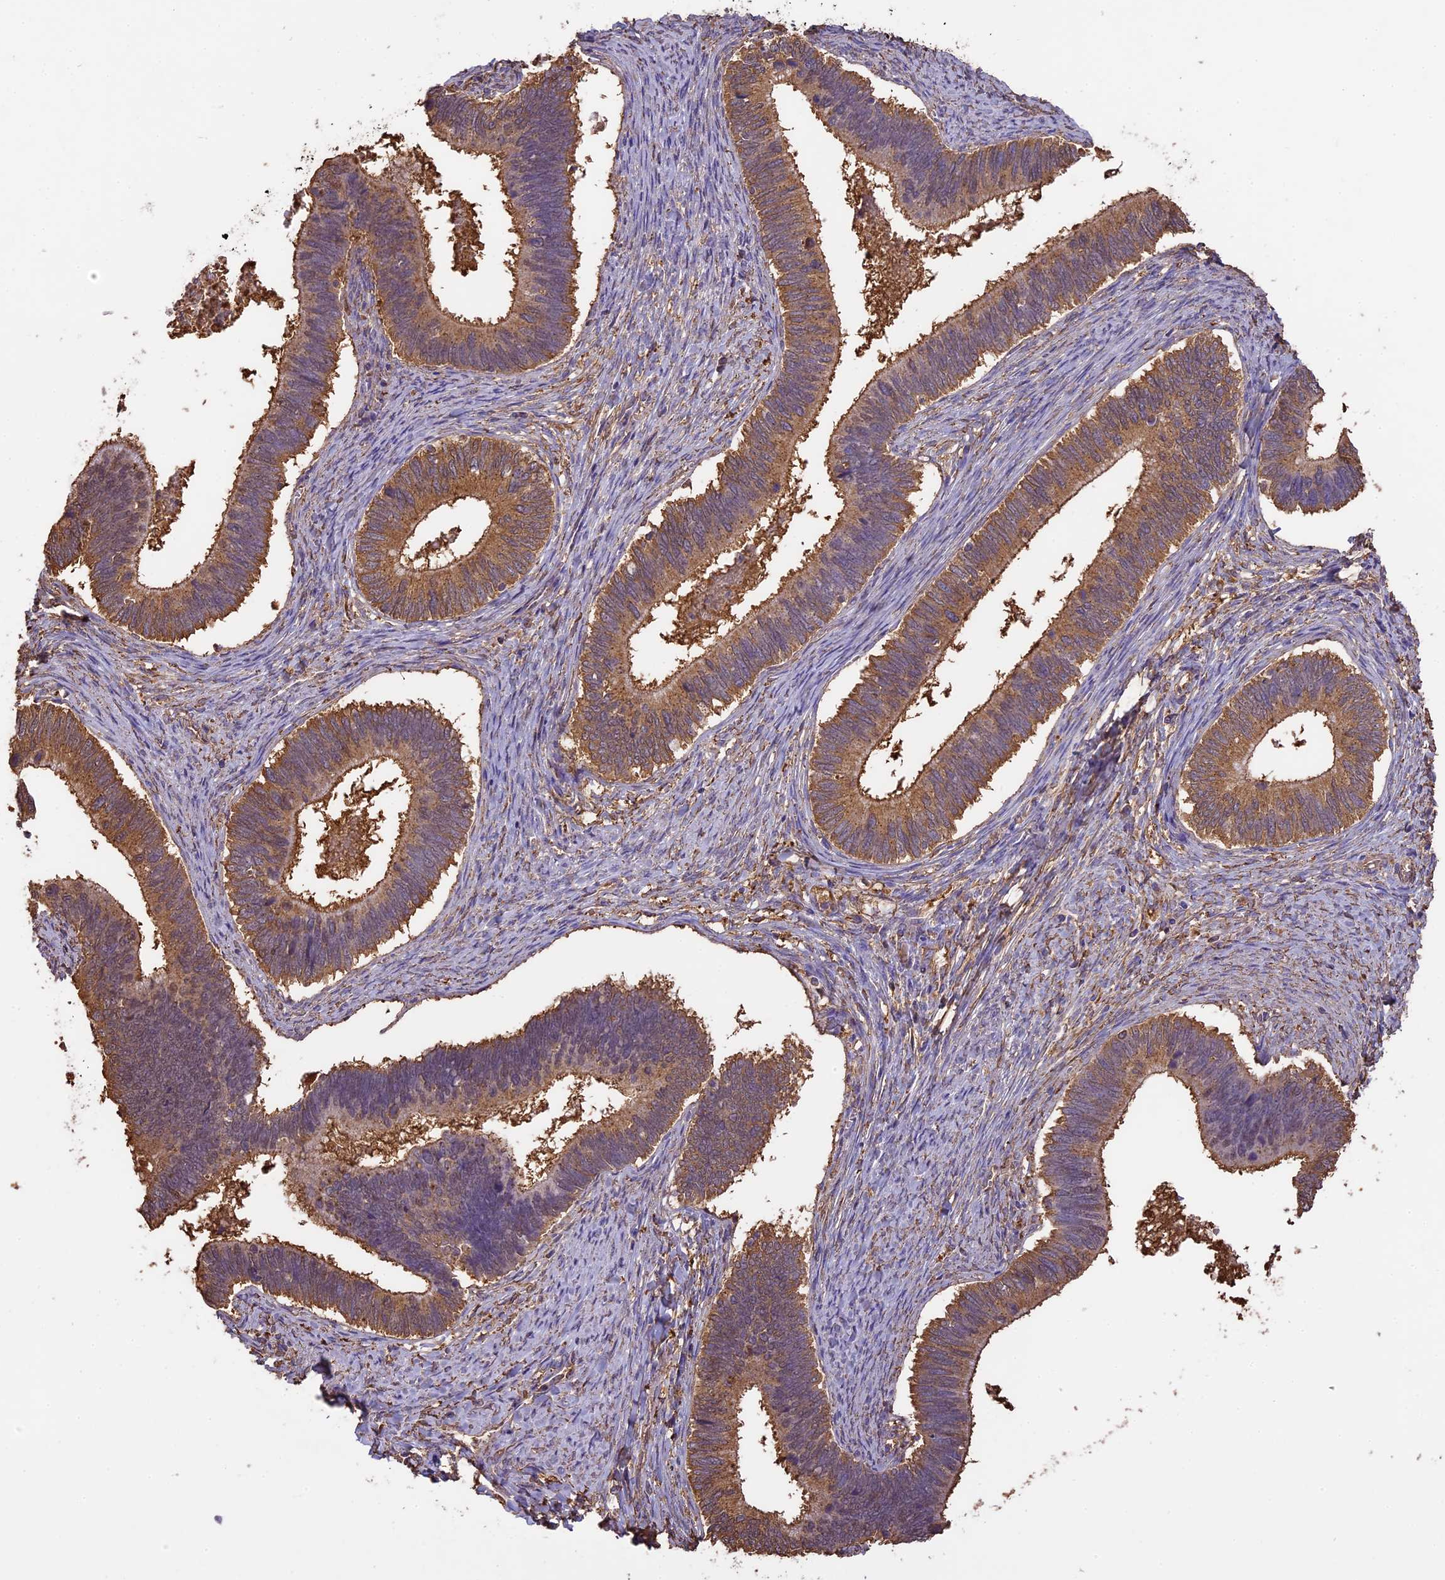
{"staining": {"intensity": "moderate", "quantity": ">75%", "location": "cytoplasmic/membranous"}, "tissue": "cervical cancer", "cell_type": "Tumor cells", "image_type": "cancer", "snomed": [{"axis": "morphology", "description": "Adenocarcinoma, NOS"}, {"axis": "topography", "description": "Cervix"}], "caption": "This photomicrograph displays cervical cancer (adenocarcinoma) stained with immunohistochemistry (IHC) to label a protein in brown. The cytoplasmic/membranous of tumor cells show moderate positivity for the protein. Nuclei are counter-stained blue.", "gene": "ARHGAP19", "patient": {"sex": "female", "age": 42}}